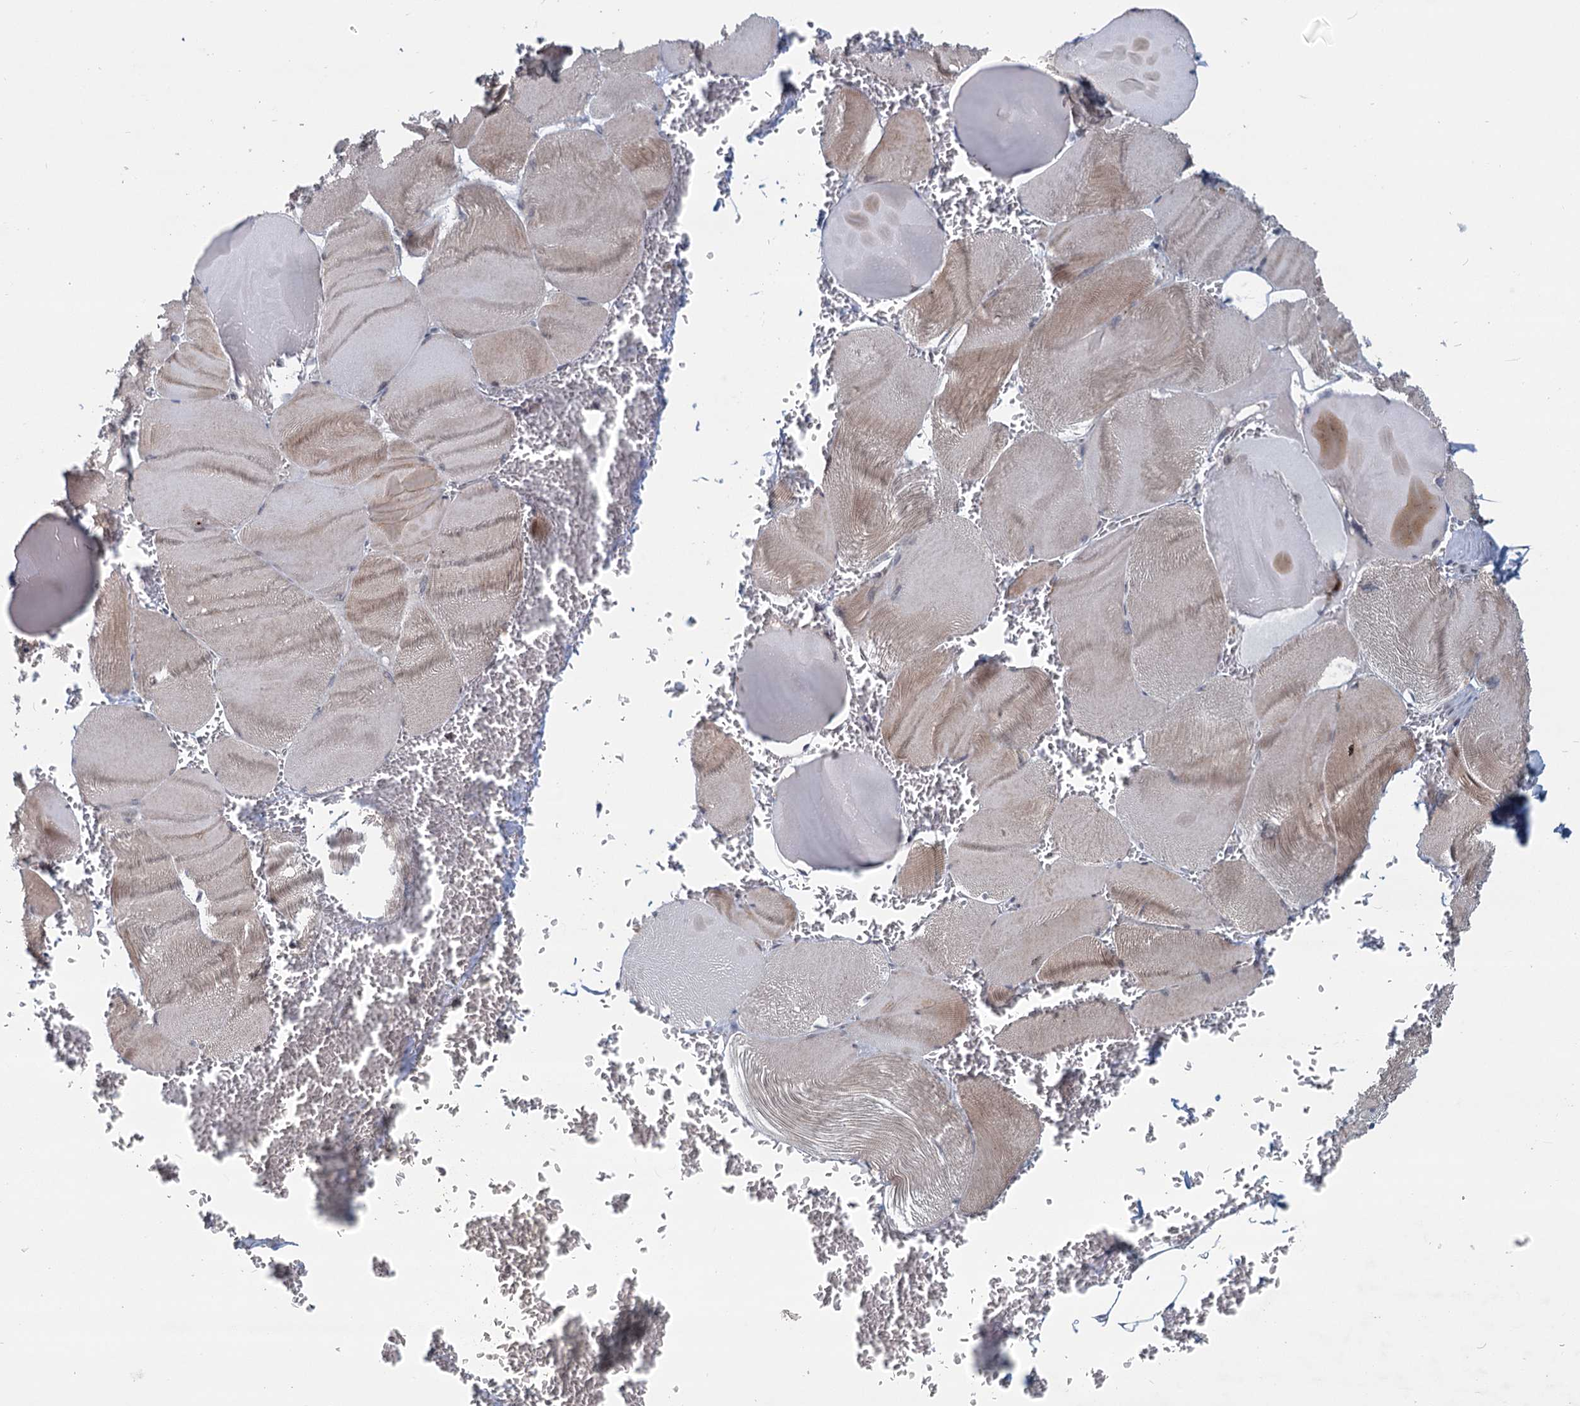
{"staining": {"intensity": "moderate", "quantity": "25%-75%", "location": "cytoplasmic/membranous"}, "tissue": "skeletal muscle", "cell_type": "Myocytes", "image_type": "normal", "snomed": [{"axis": "morphology", "description": "Normal tissue, NOS"}, {"axis": "morphology", "description": "Basal cell carcinoma"}, {"axis": "topography", "description": "Skeletal muscle"}], "caption": "Immunohistochemical staining of unremarkable human skeletal muscle shows moderate cytoplasmic/membranous protein staining in about 25%-75% of myocytes.", "gene": "STAP1", "patient": {"sex": "female", "age": 64}}